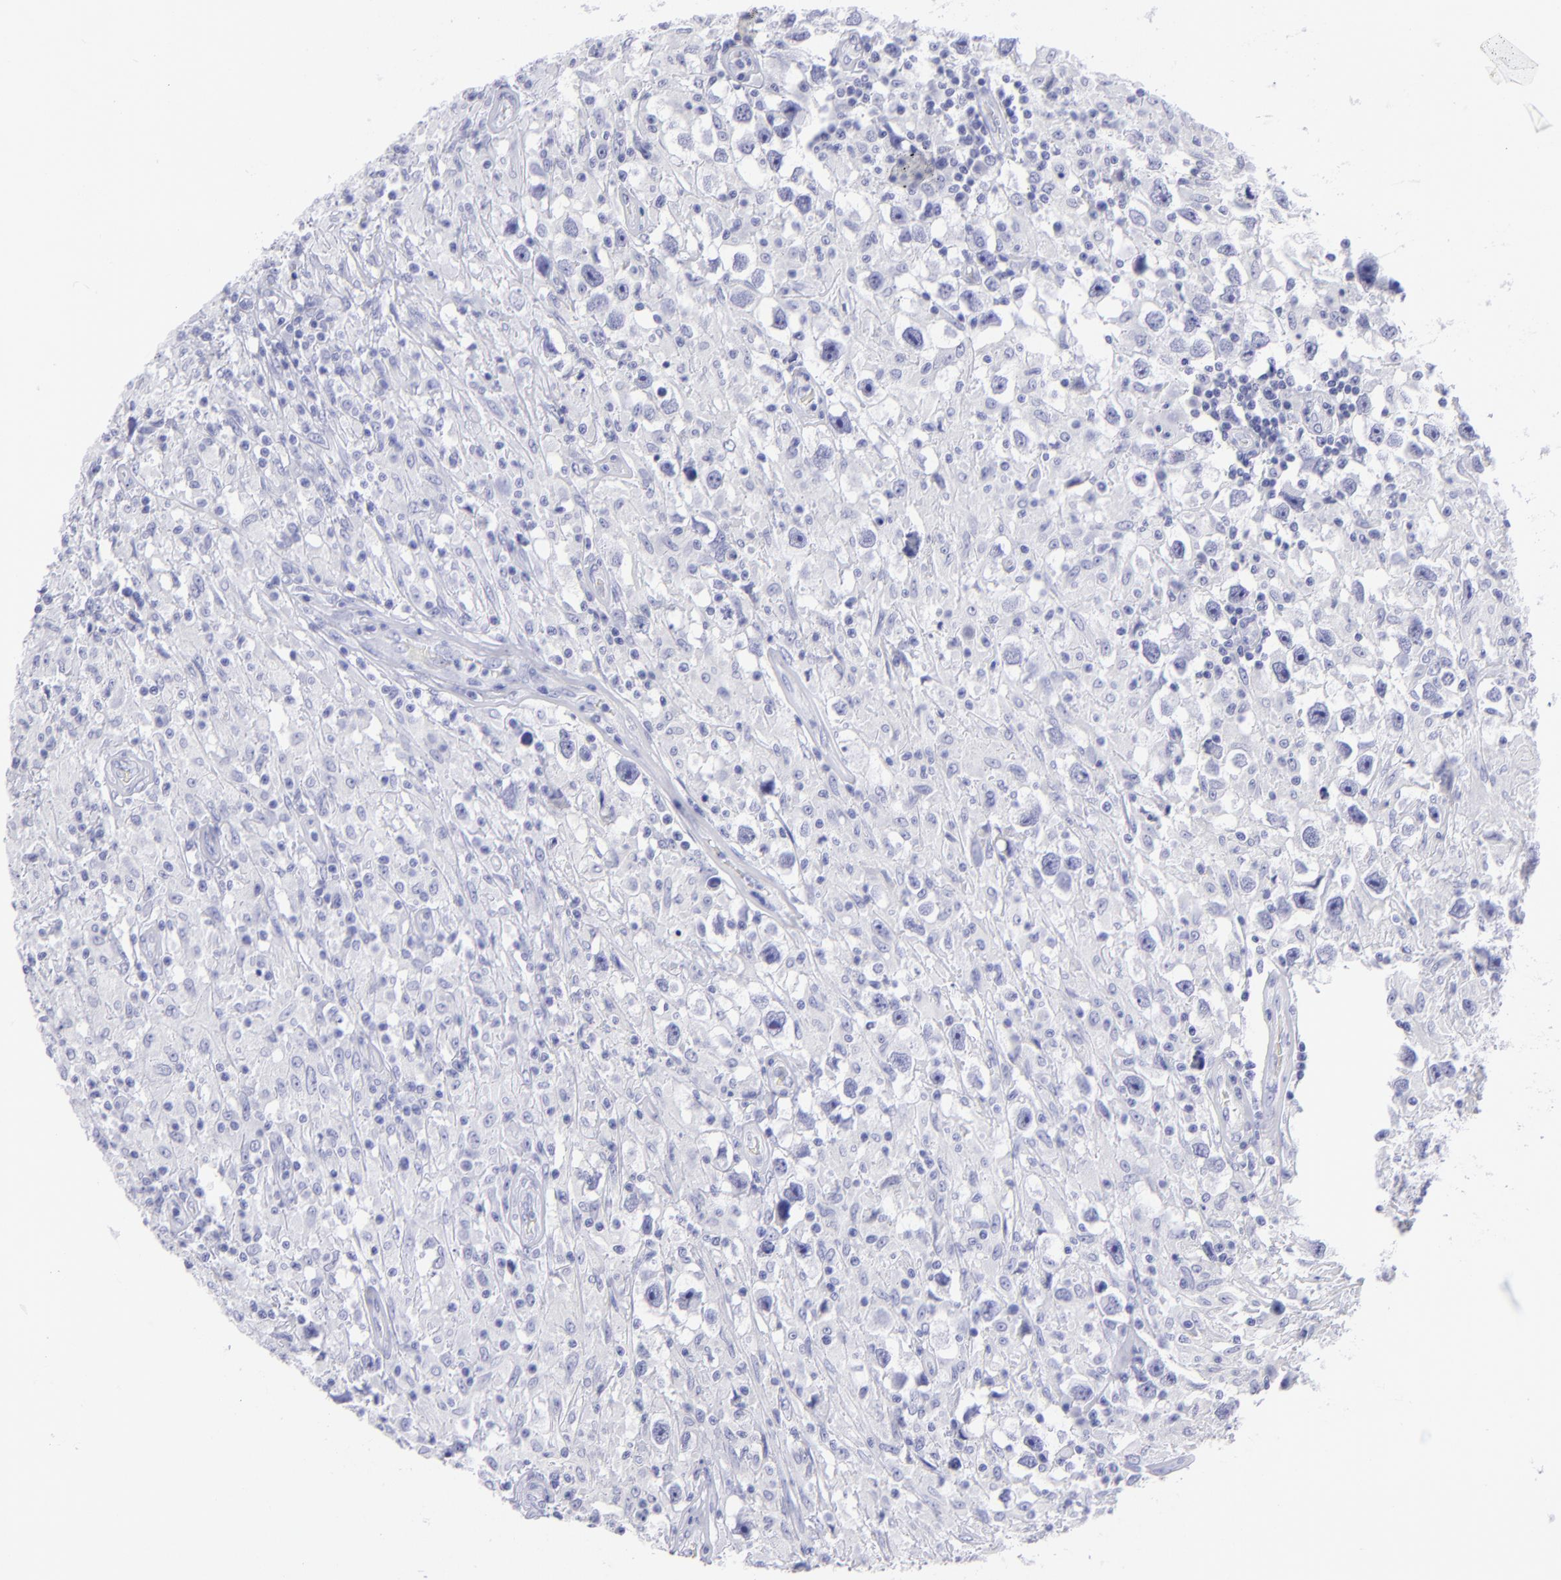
{"staining": {"intensity": "negative", "quantity": "none", "location": "none"}, "tissue": "testis cancer", "cell_type": "Tumor cells", "image_type": "cancer", "snomed": [{"axis": "morphology", "description": "Seminoma, NOS"}, {"axis": "topography", "description": "Testis"}], "caption": "Tumor cells are negative for protein expression in human testis cancer (seminoma).", "gene": "SLC1A3", "patient": {"sex": "male", "age": 34}}